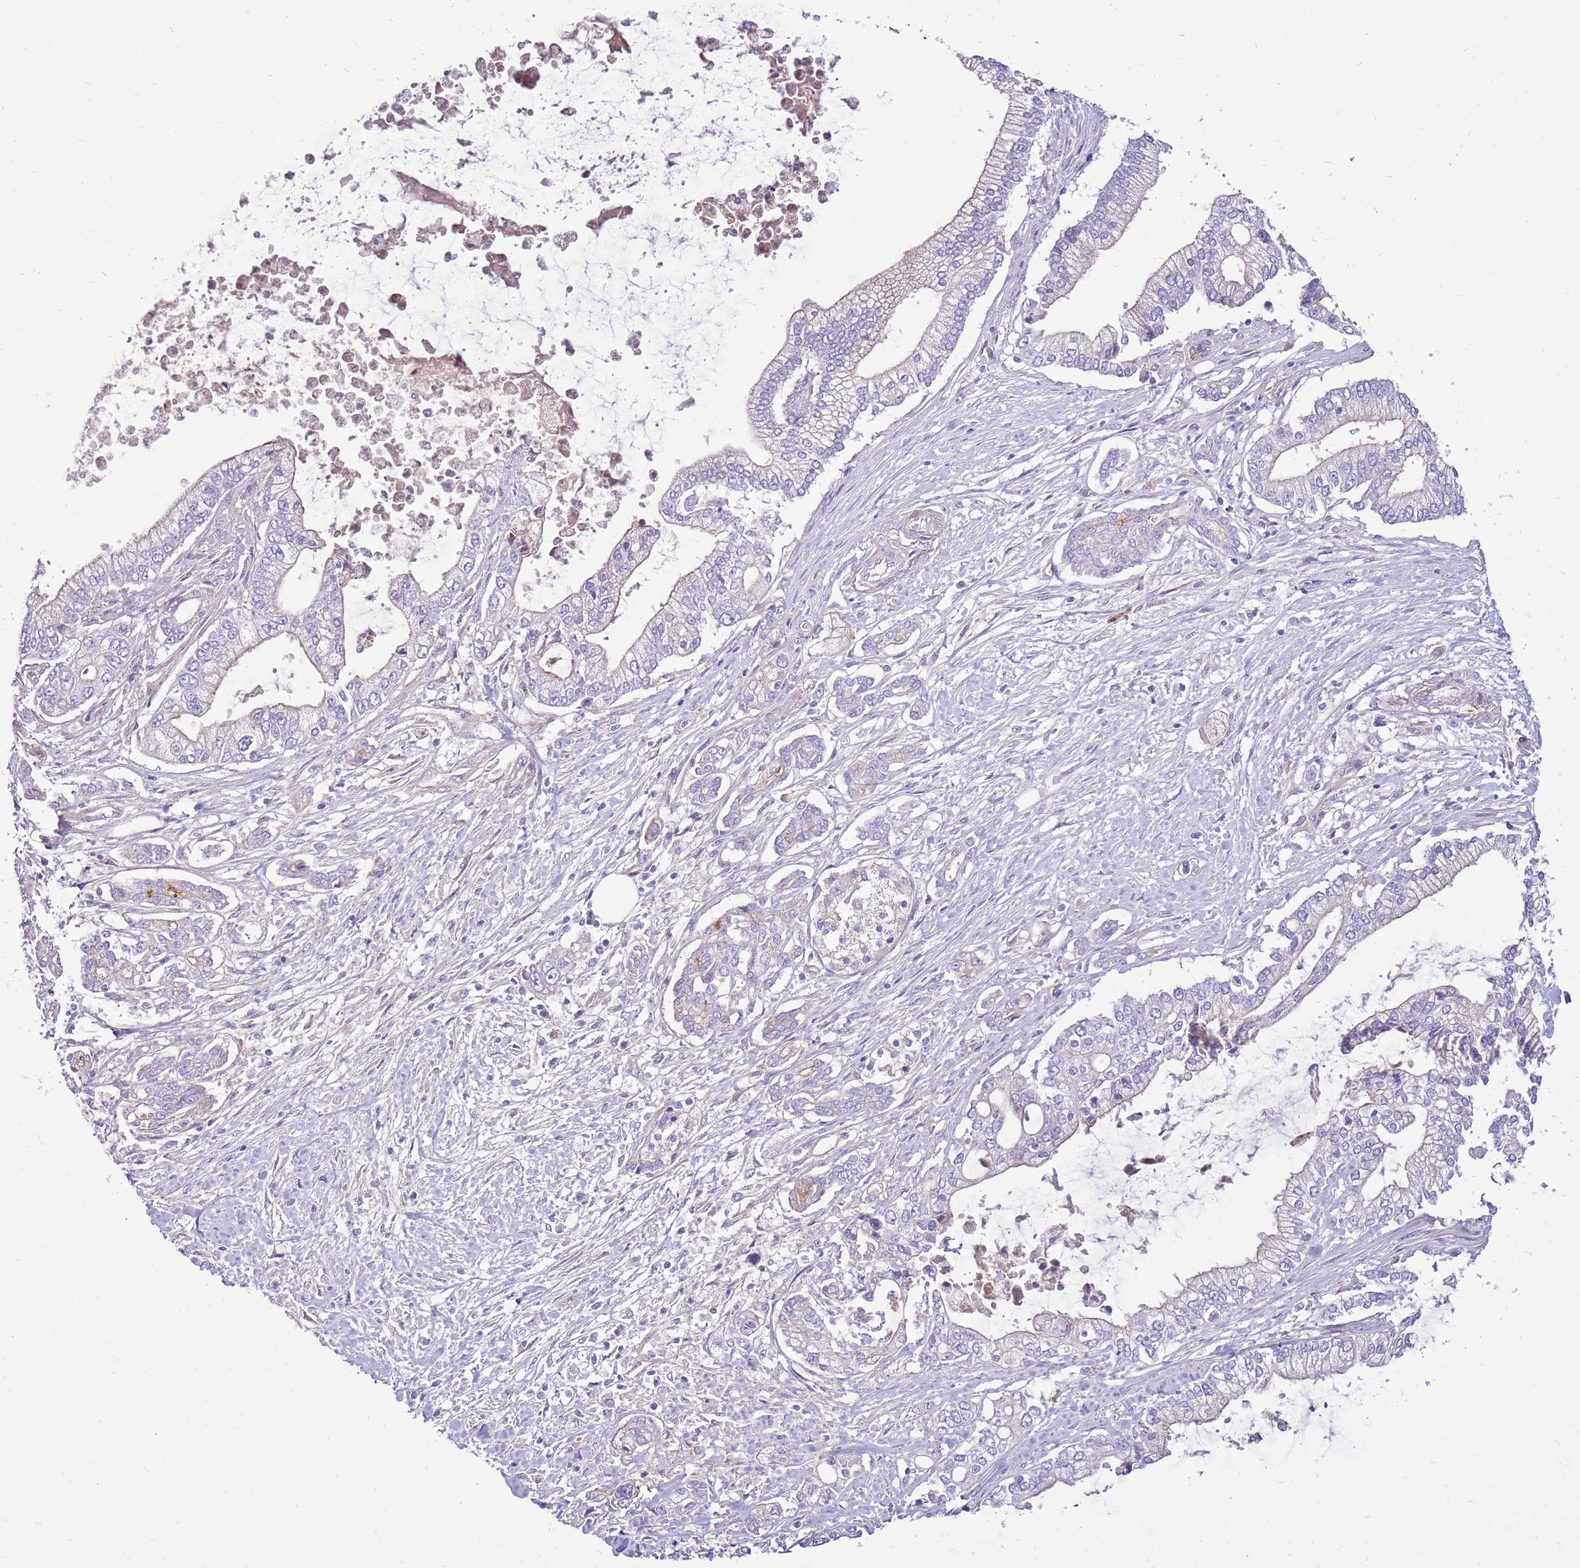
{"staining": {"intensity": "negative", "quantity": "none", "location": "none"}, "tissue": "pancreatic cancer", "cell_type": "Tumor cells", "image_type": "cancer", "snomed": [{"axis": "morphology", "description": "Adenocarcinoma, NOS"}, {"axis": "topography", "description": "Pancreas"}], "caption": "Immunohistochemistry (IHC) of human pancreatic cancer shows no positivity in tumor cells.", "gene": "NTN4", "patient": {"sex": "male", "age": 69}}